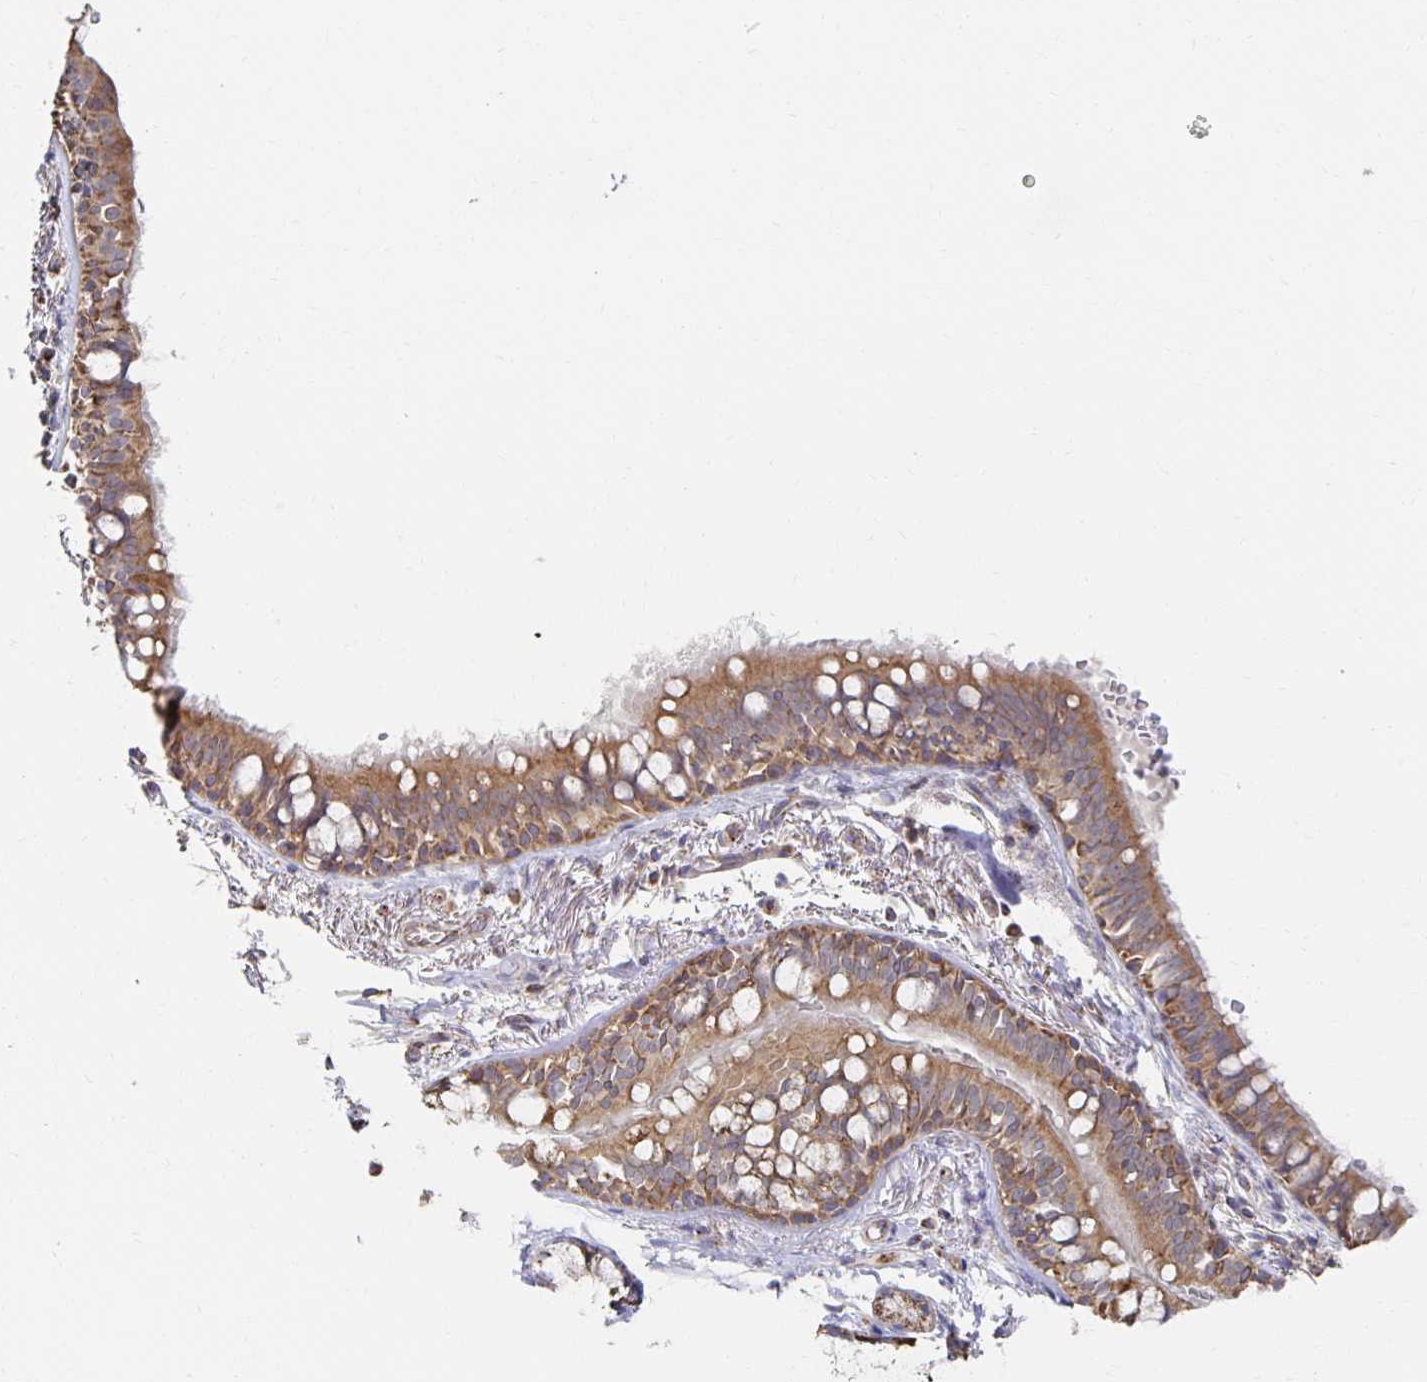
{"staining": {"intensity": "moderate", "quantity": ">75%", "location": "cytoplasmic/membranous"}, "tissue": "bronchus", "cell_type": "Respiratory epithelial cells", "image_type": "normal", "snomed": [{"axis": "morphology", "description": "Normal tissue, NOS"}, {"axis": "topography", "description": "Bronchus"}], "caption": "Immunohistochemical staining of normal bronchus exhibits medium levels of moderate cytoplasmic/membranous expression in about >75% of respiratory epithelial cells.", "gene": "NKX2", "patient": {"sex": "male", "age": 70}}